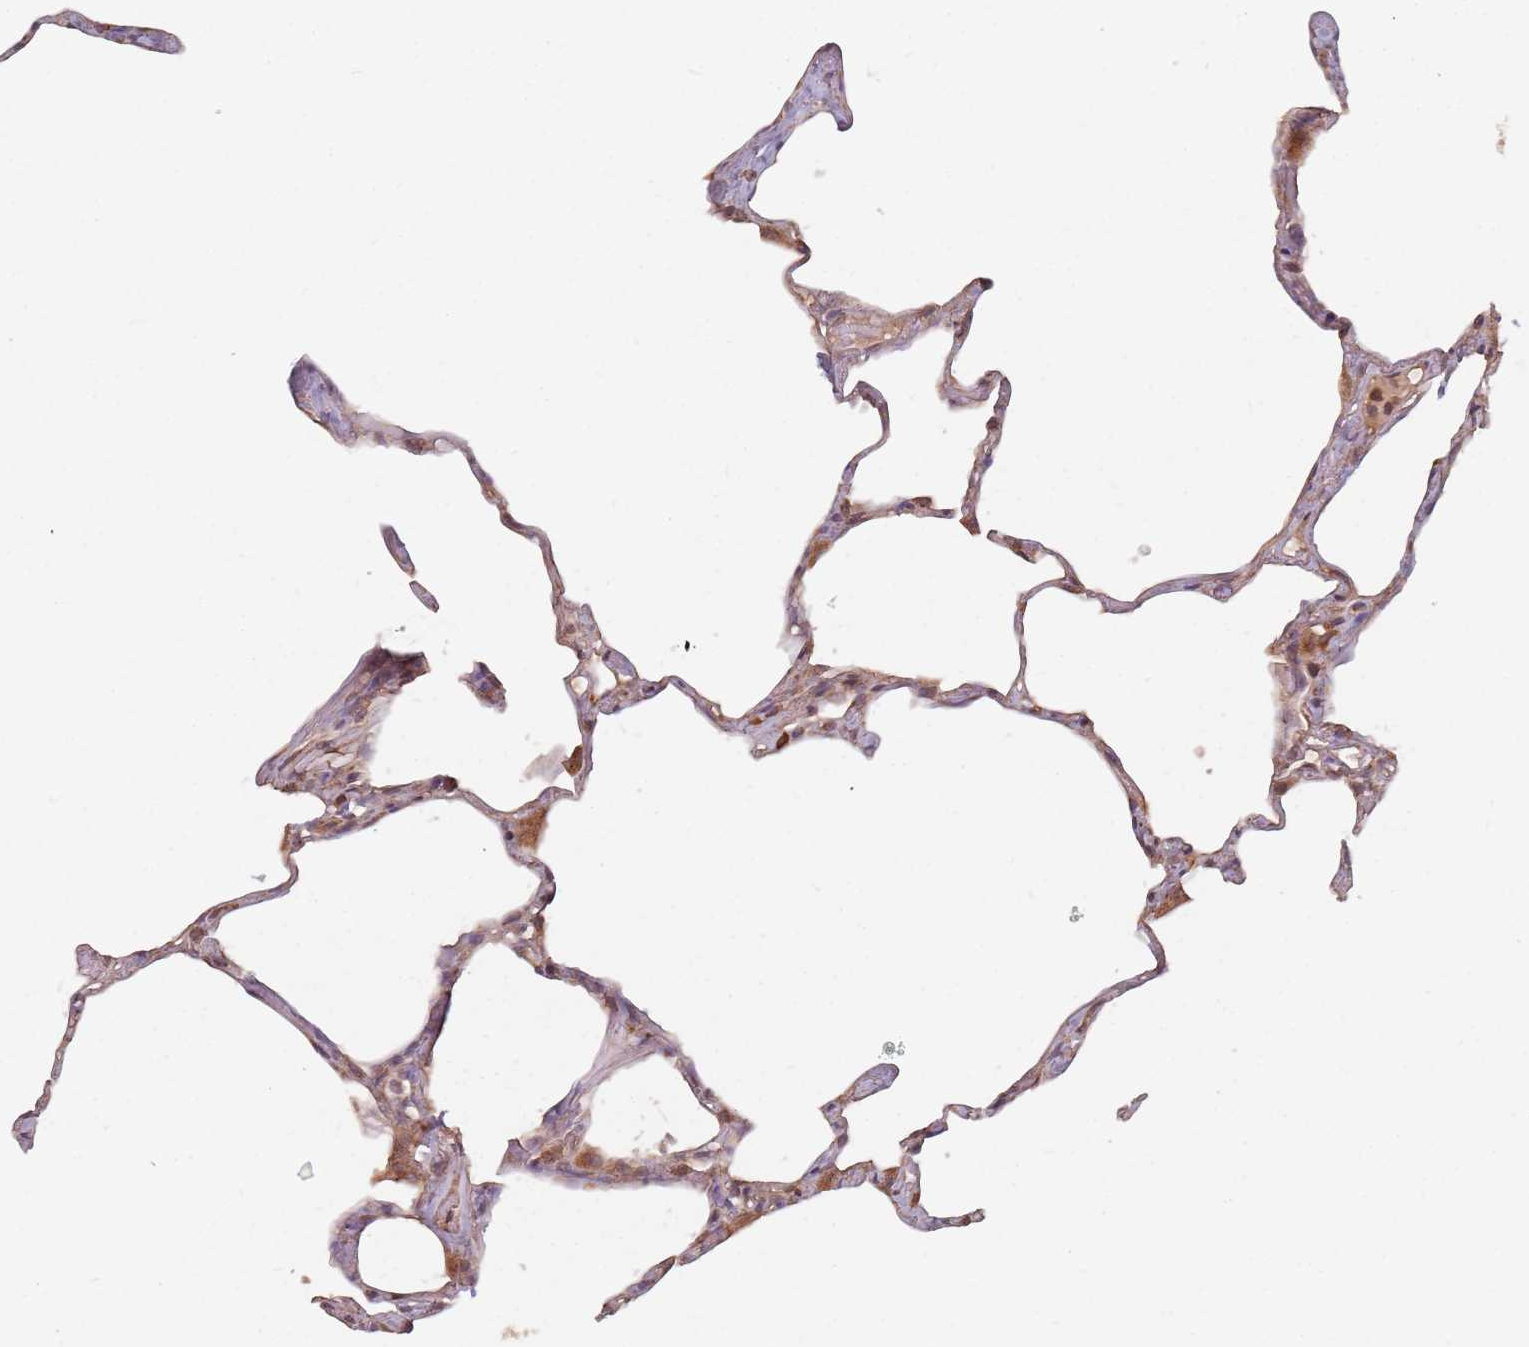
{"staining": {"intensity": "moderate", "quantity": "<25%", "location": "cytoplasmic/membranous"}, "tissue": "lung", "cell_type": "Alveolar cells", "image_type": "normal", "snomed": [{"axis": "morphology", "description": "Normal tissue, NOS"}, {"axis": "topography", "description": "Lung"}], "caption": "Moderate cytoplasmic/membranous protein expression is identified in approximately <25% of alveolar cells in lung. (IHC, brightfield microscopy, high magnification).", "gene": "C3orf14", "patient": {"sex": "male", "age": 65}}